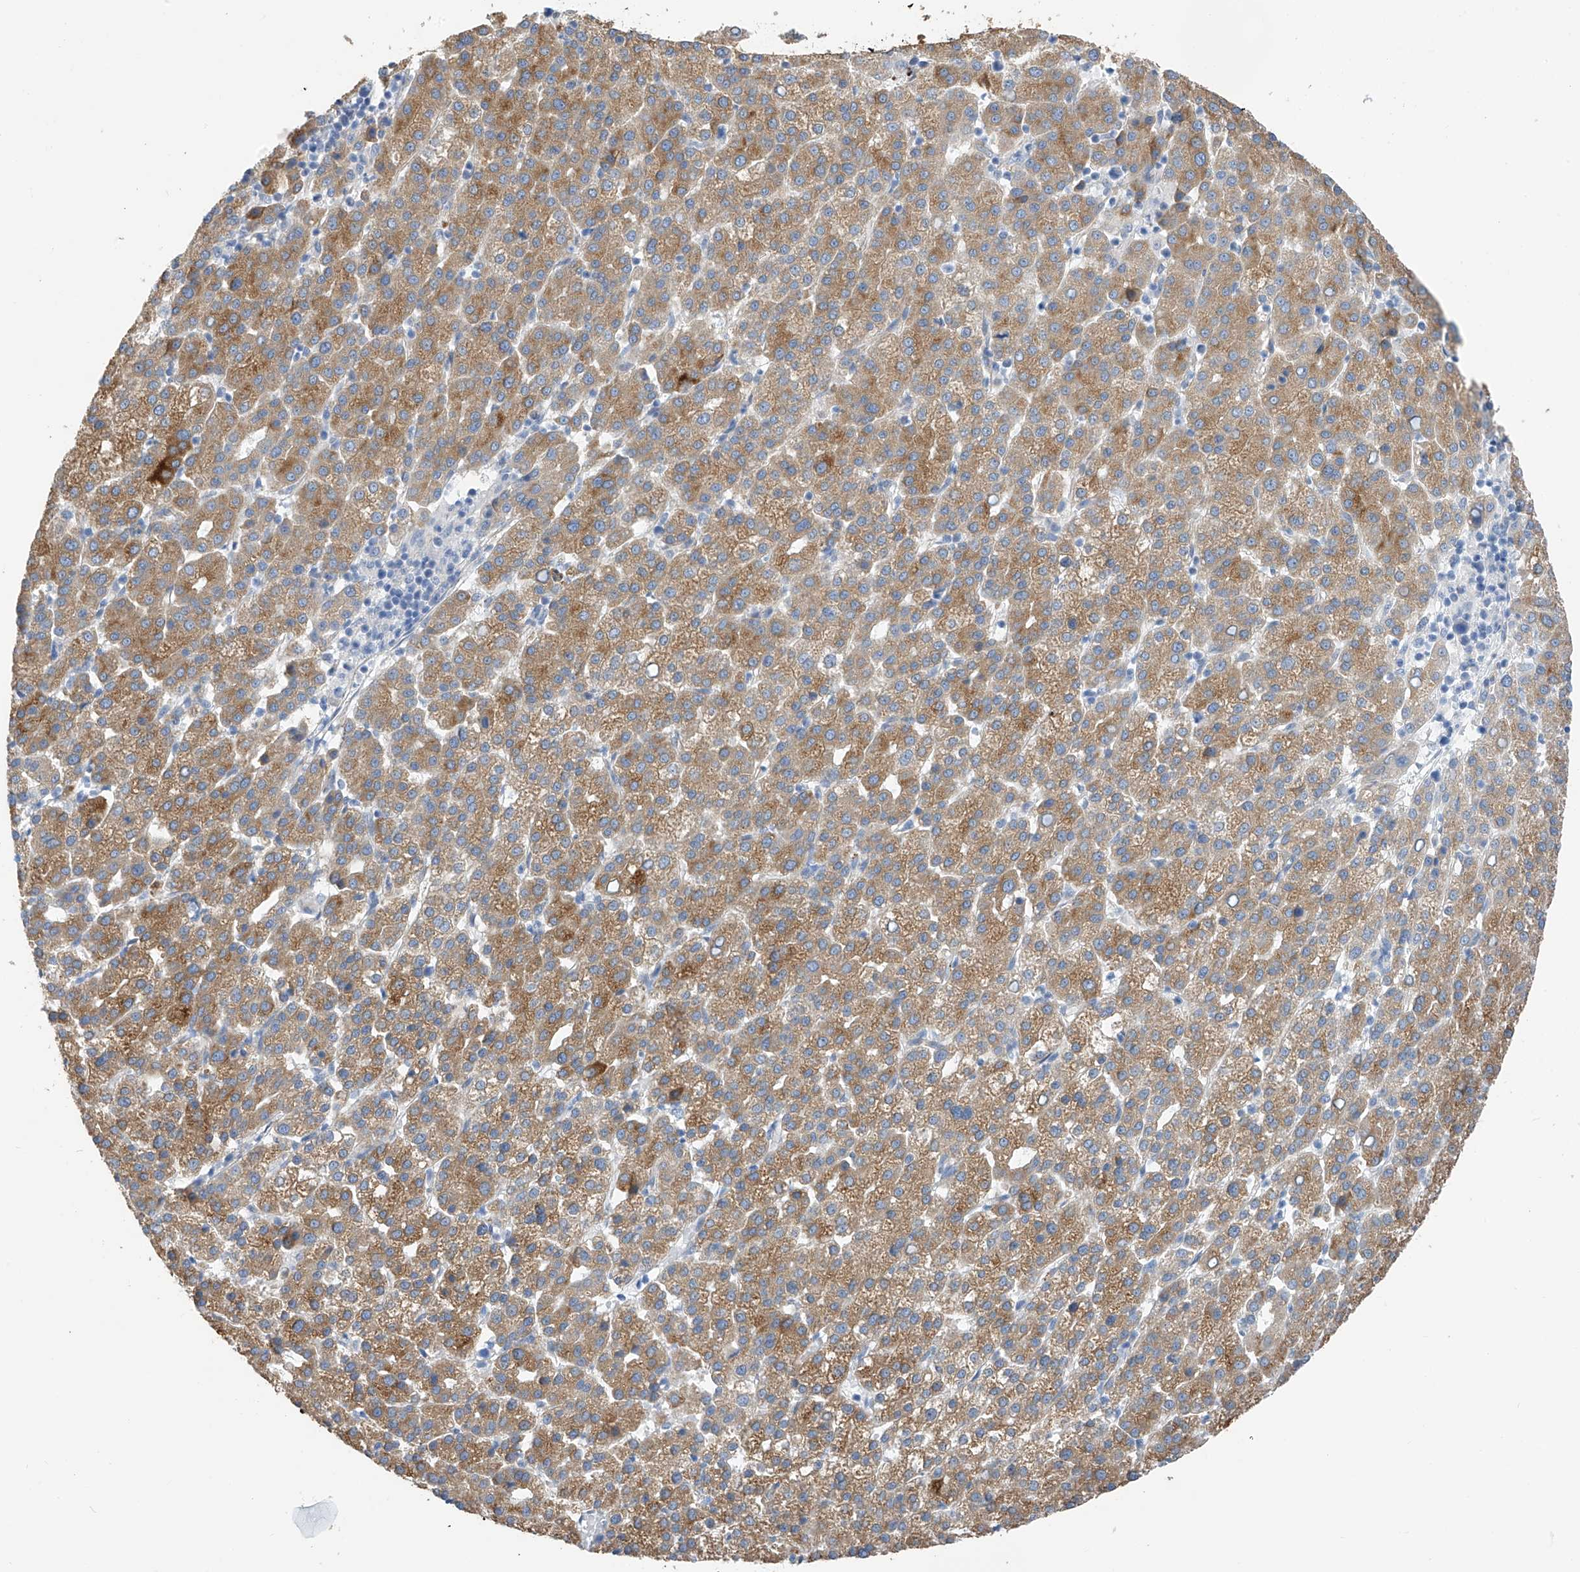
{"staining": {"intensity": "moderate", "quantity": ">75%", "location": "cytoplasmic/membranous"}, "tissue": "liver cancer", "cell_type": "Tumor cells", "image_type": "cancer", "snomed": [{"axis": "morphology", "description": "Carcinoma, Hepatocellular, NOS"}, {"axis": "topography", "description": "Liver"}], "caption": "Liver cancer stained with DAB immunohistochemistry (IHC) shows medium levels of moderate cytoplasmic/membranous positivity in about >75% of tumor cells.", "gene": "ITGA9", "patient": {"sex": "female", "age": 58}}